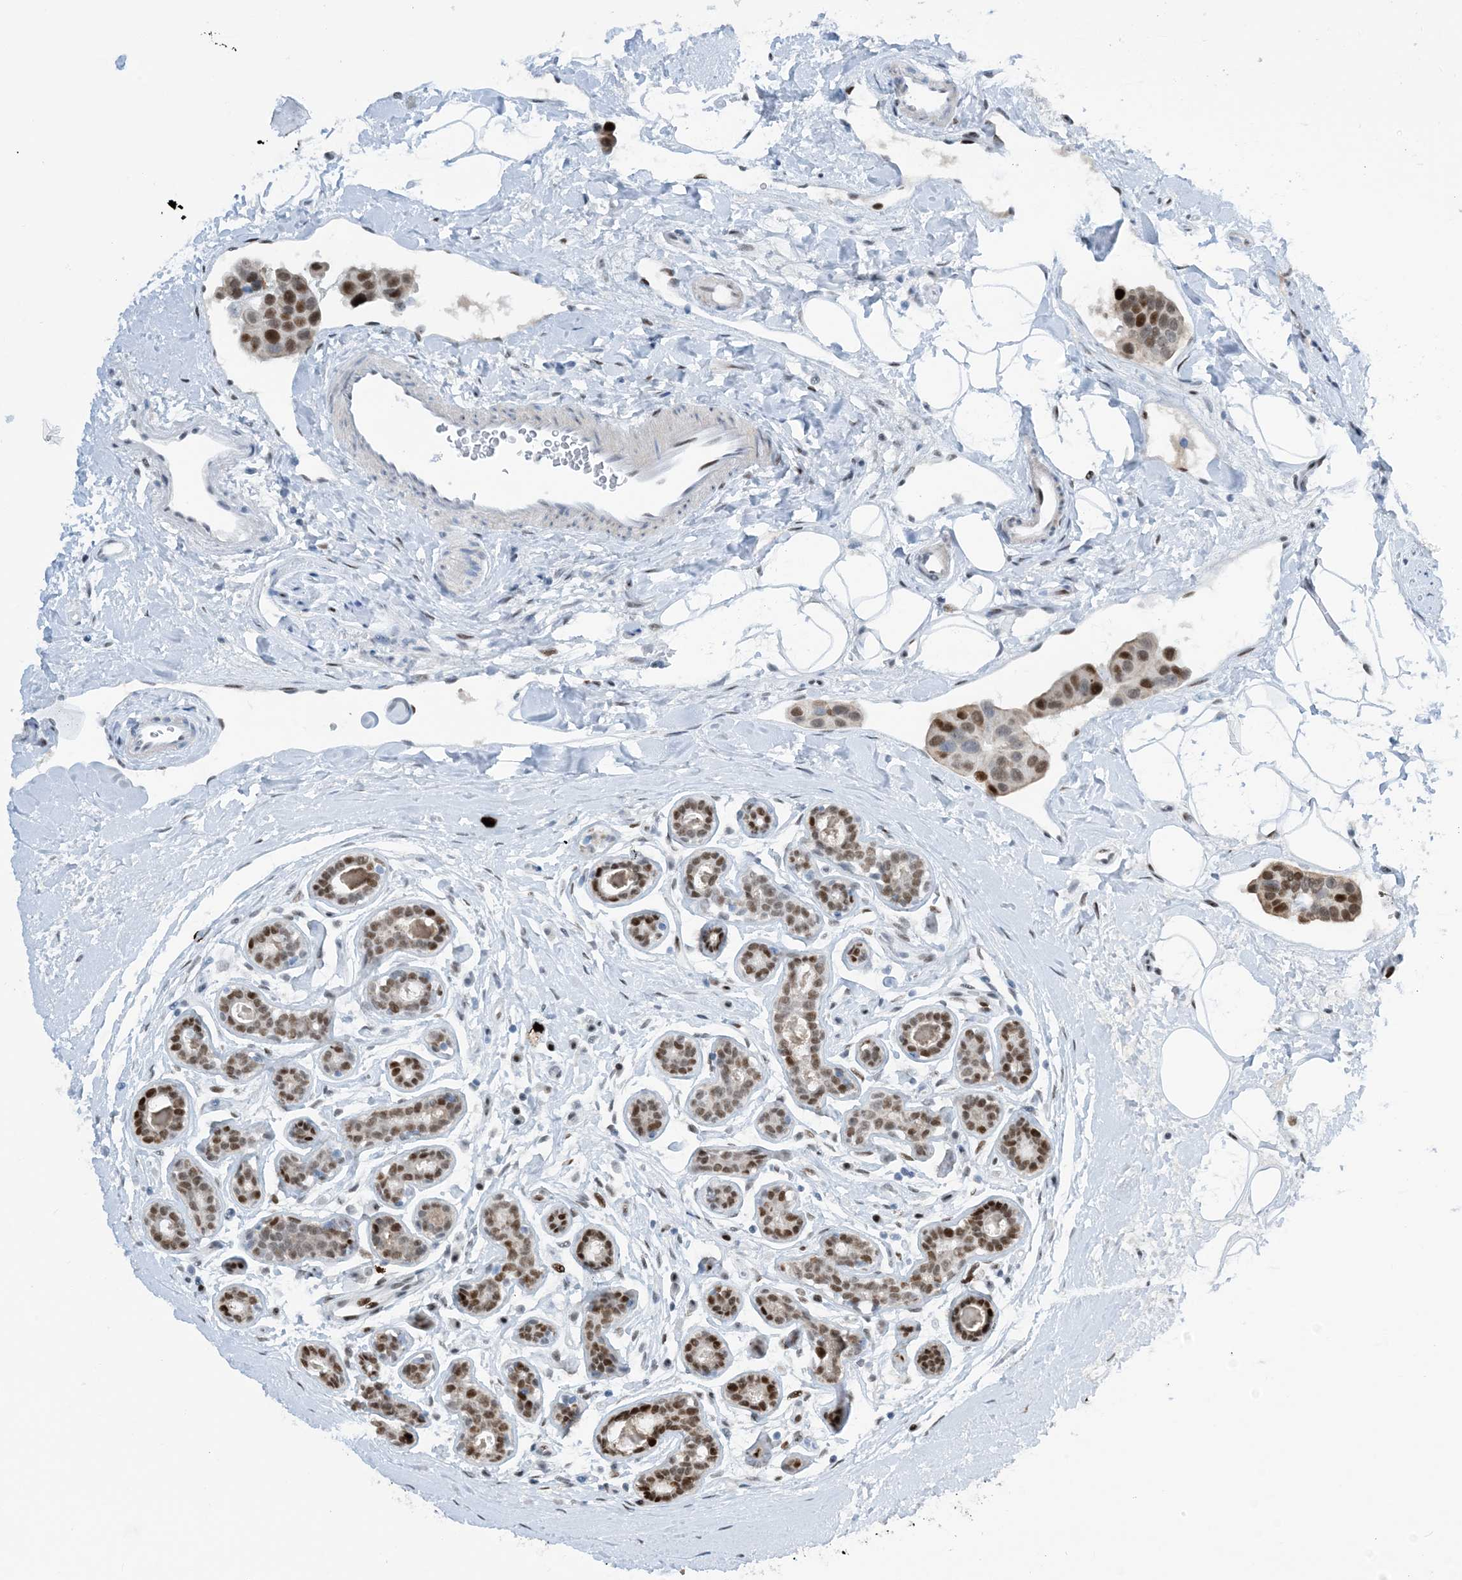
{"staining": {"intensity": "moderate", "quantity": ">75%", "location": "nuclear"}, "tissue": "breast cancer", "cell_type": "Tumor cells", "image_type": "cancer", "snomed": [{"axis": "morphology", "description": "Normal tissue, NOS"}, {"axis": "morphology", "description": "Duct carcinoma"}, {"axis": "topography", "description": "Breast"}], "caption": "The image exhibits staining of infiltrating ductal carcinoma (breast), revealing moderate nuclear protein positivity (brown color) within tumor cells.", "gene": "HEMK1", "patient": {"sex": "female", "age": 39}}